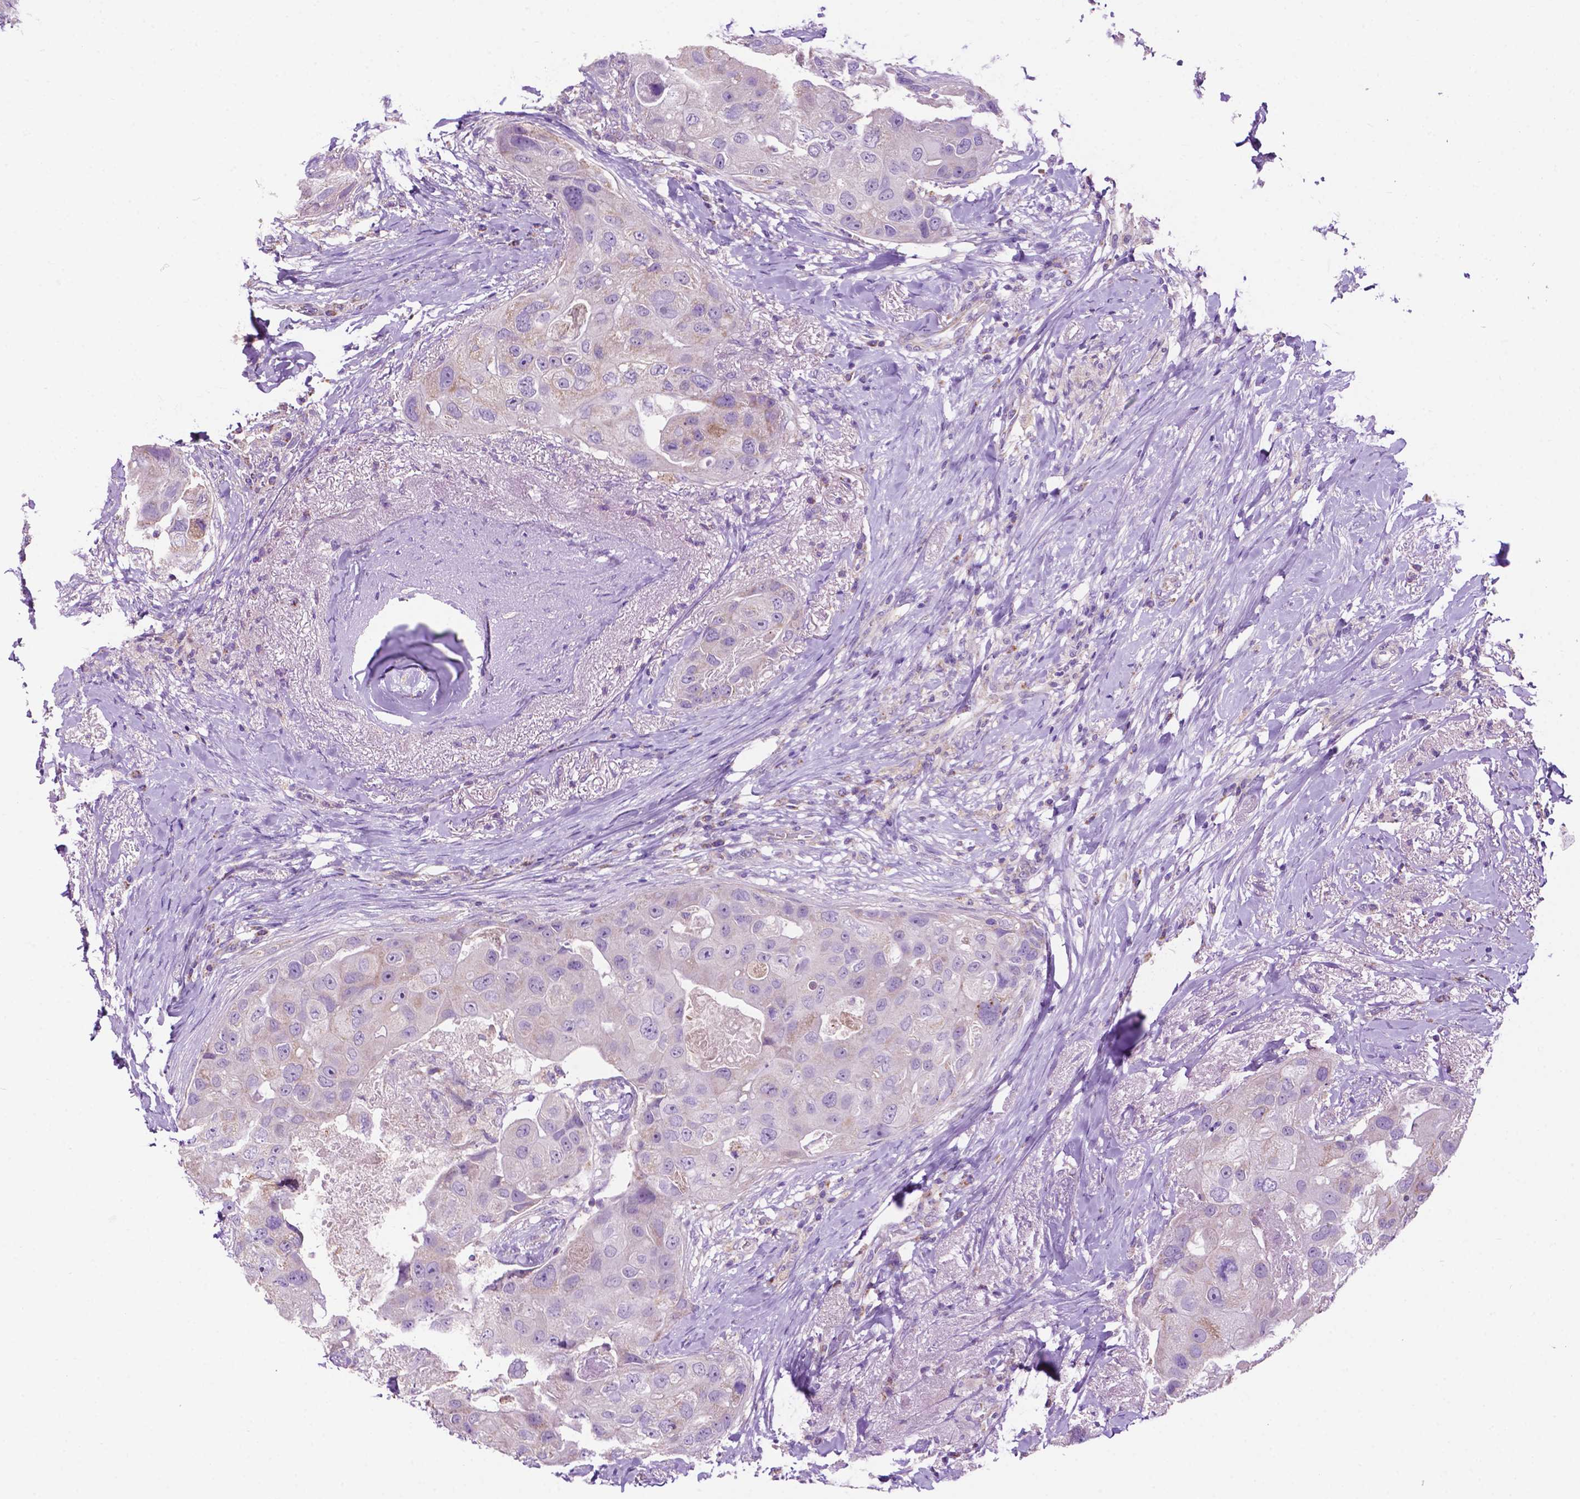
{"staining": {"intensity": "negative", "quantity": "none", "location": "none"}, "tissue": "breast cancer", "cell_type": "Tumor cells", "image_type": "cancer", "snomed": [{"axis": "morphology", "description": "Duct carcinoma"}, {"axis": "topography", "description": "Breast"}], "caption": "This is a histopathology image of immunohistochemistry staining of breast cancer (infiltrating ductal carcinoma), which shows no expression in tumor cells.", "gene": "PHYHIP", "patient": {"sex": "female", "age": 43}}